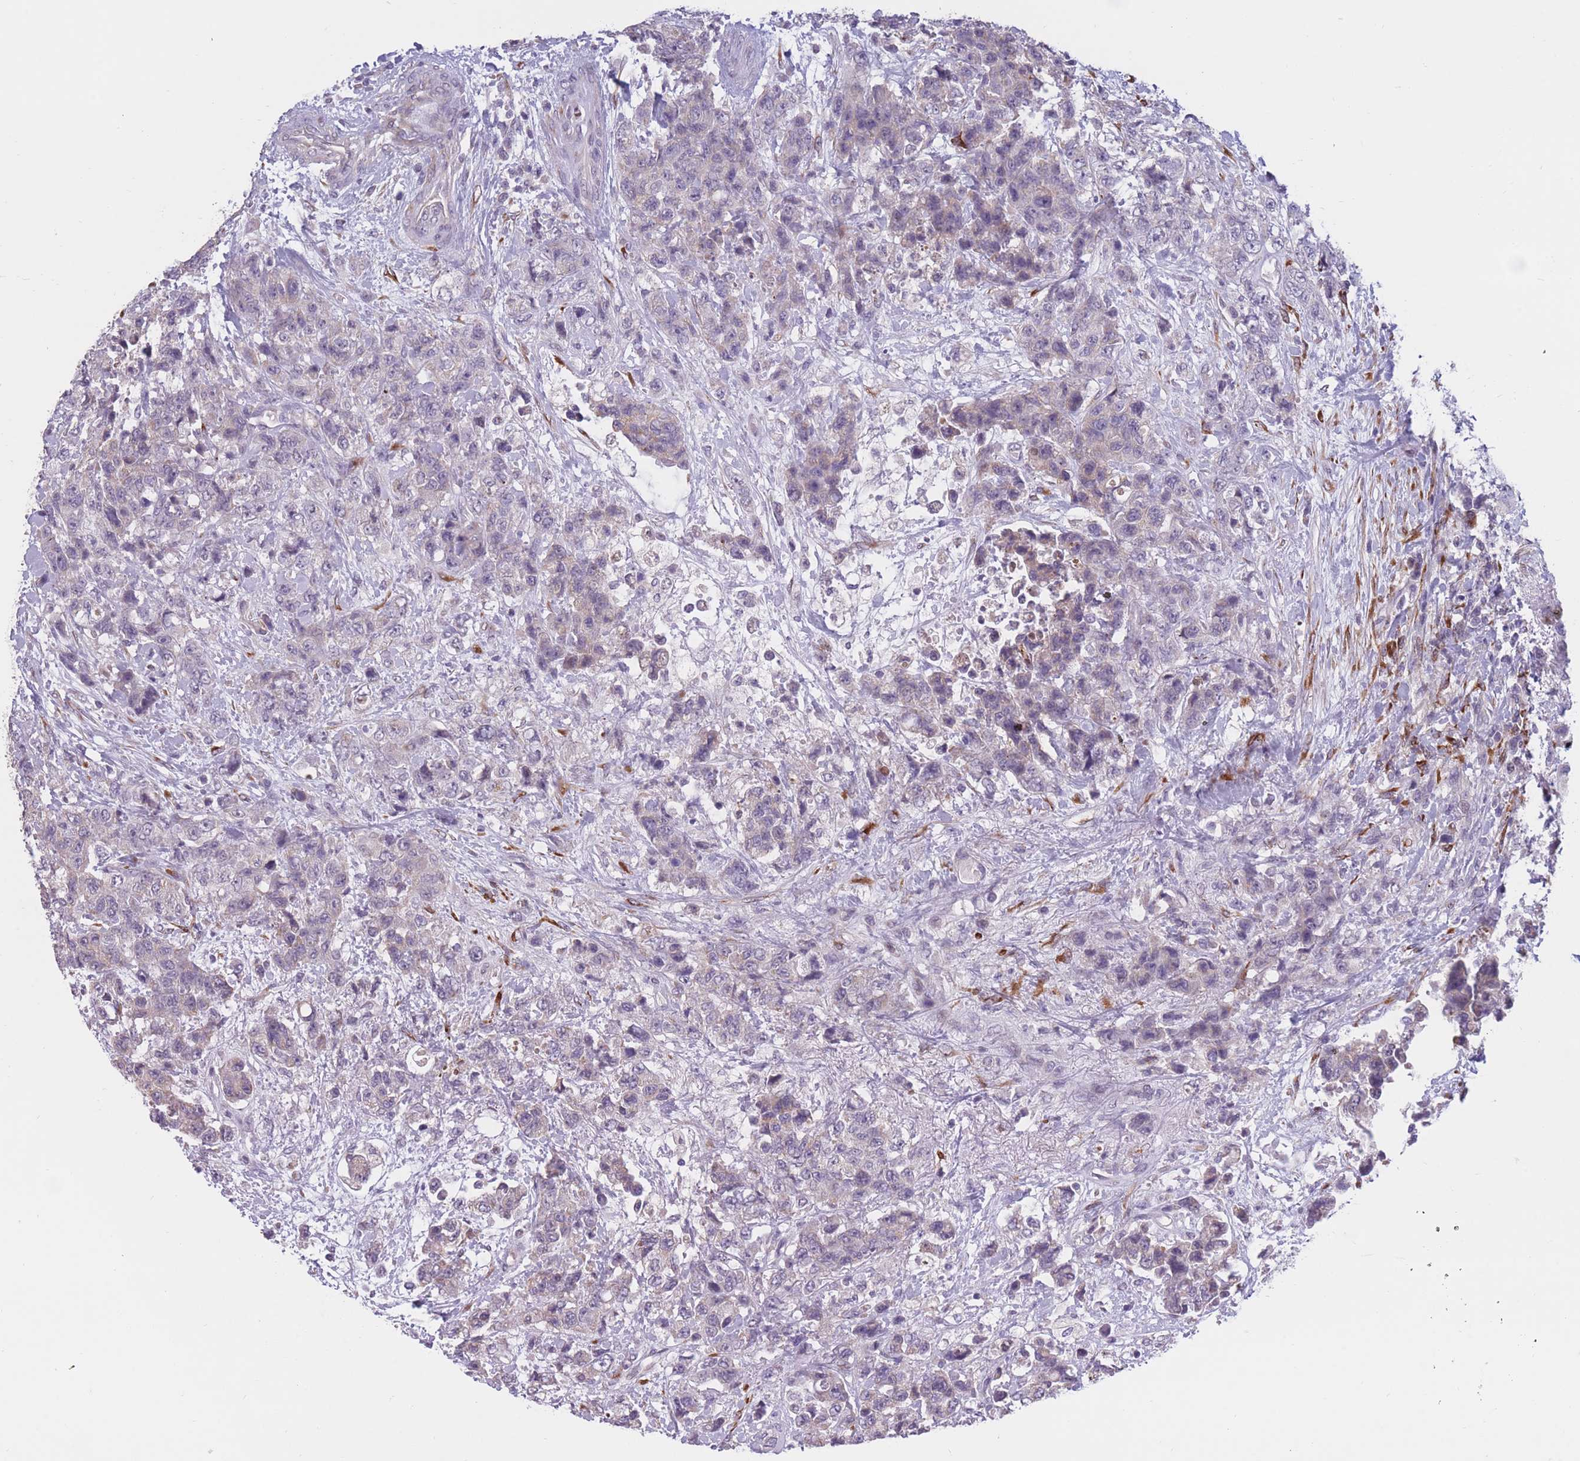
{"staining": {"intensity": "negative", "quantity": "none", "location": "none"}, "tissue": "urothelial cancer", "cell_type": "Tumor cells", "image_type": "cancer", "snomed": [{"axis": "morphology", "description": "Urothelial carcinoma, High grade"}, {"axis": "topography", "description": "Urinary bladder"}], "caption": "Immunohistochemistry of urothelial cancer reveals no staining in tumor cells.", "gene": "CCNQ", "patient": {"sex": "female", "age": 78}}